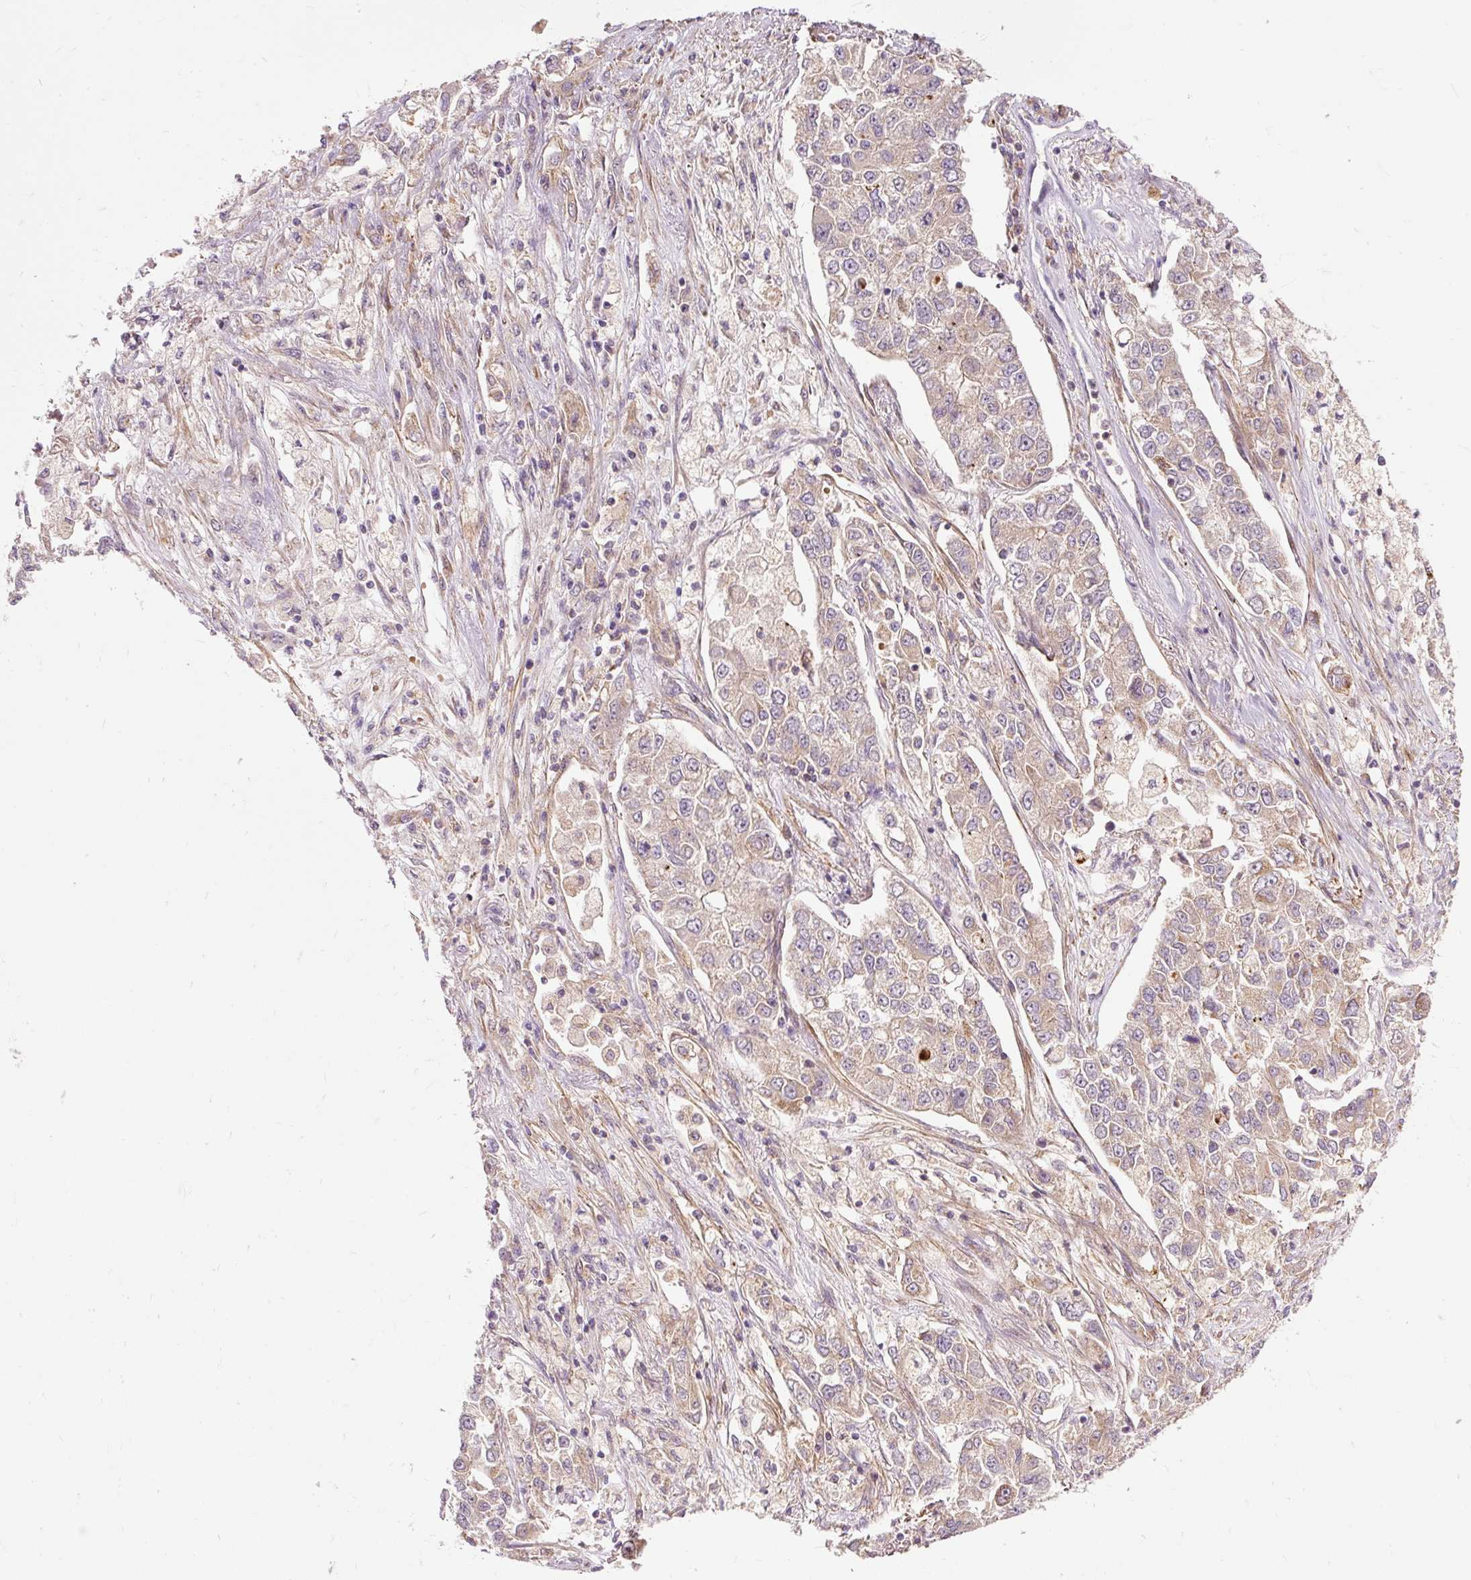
{"staining": {"intensity": "weak", "quantity": "25%-75%", "location": "cytoplasmic/membranous"}, "tissue": "lung cancer", "cell_type": "Tumor cells", "image_type": "cancer", "snomed": [{"axis": "morphology", "description": "Adenocarcinoma, NOS"}, {"axis": "topography", "description": "Lung"}], "caption": "Protein staining demonstrates weak cytoplasmic/membranous positivity in approximately 25%-75% of tumor cells in lung cancer (adenocarcinoma). (IHC, brightfield microscopy, high magnification).", "gene": "RIPOR3", "patient": {"sex": "male", "age": 49}}